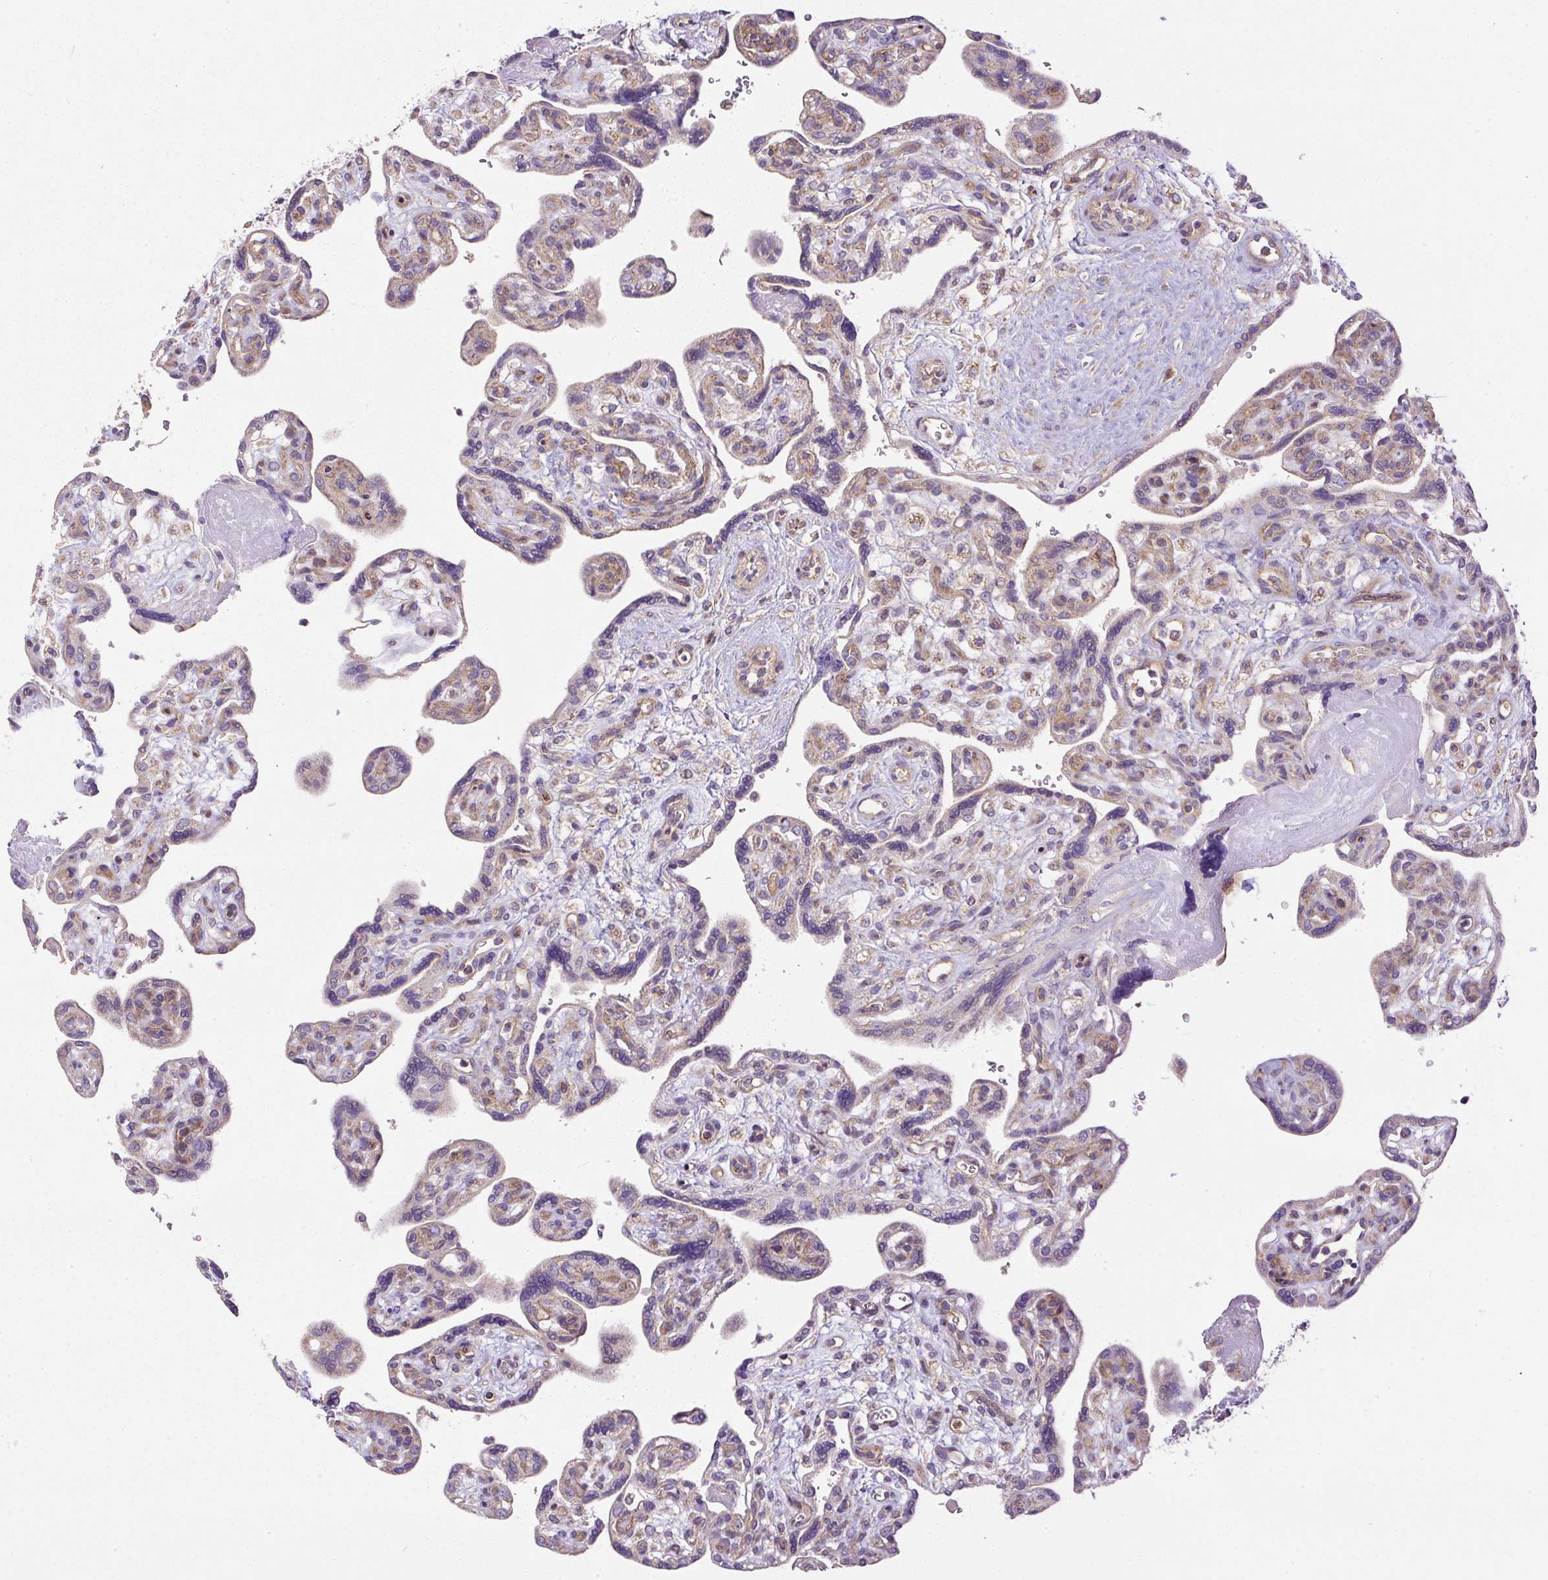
{"staining": {"intensity": "negative", "quantity": "none", "location": "none"}, "tissue": "placenta", "cell_type": "Decidual cells", "image_type": "normal", "snomed": [{"axis": "morphology", "description": "Normal tissue, NOS"}, {"axis": "topography", "description": "Placenta"}], "caption": "A micrograph of human placenta is negative for staining in decidual cells. Brightfield microscopy of IHC stained with DAB (brown) and hematoxylin (blue), captured at high magnification.", "gene": "NDUFAF2", "patient": {"sex": "female", "age": 39}}